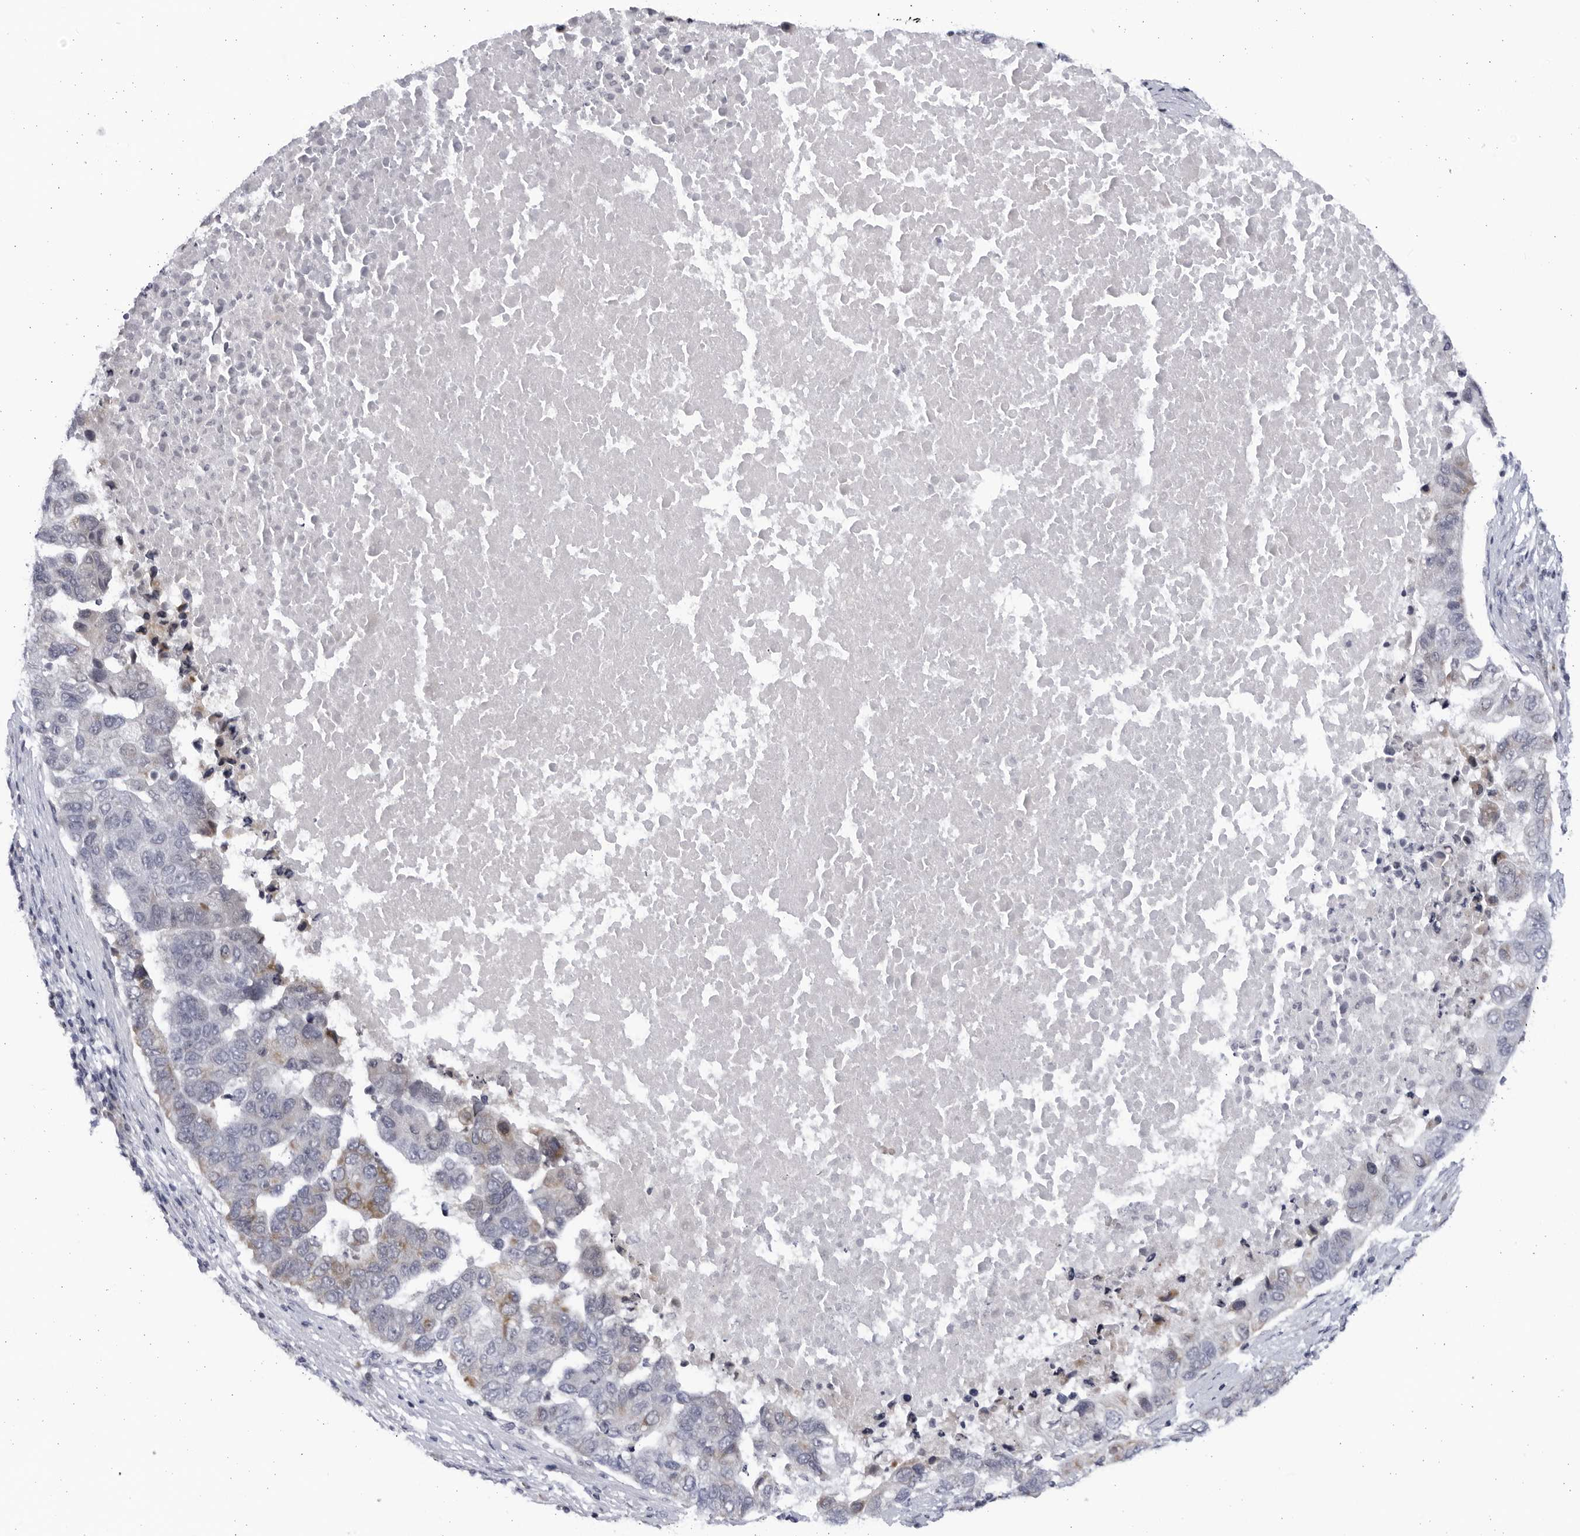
{"staining": {"intensity": "moderate", "quantity": "25%-75%", "location": "cytoplasmic/membranous"}, "tissue": "pancreatic cancer", "cell_type": "Tumor cells", "image_type": "cancer", "snomed": [{"axis": "morphology", "description": "Adenocarcinoma, NOS"}, {"axis": "topography", "description": "Pancreas"}], "caption": "Protein analysis of pancreatic cancer tissue displays moderate cytoplasmic/membranous staining in about 25%-75% of tumor cells.", "gene": "SLC25A22", "patient": {"sex": "female", "age": 61}}